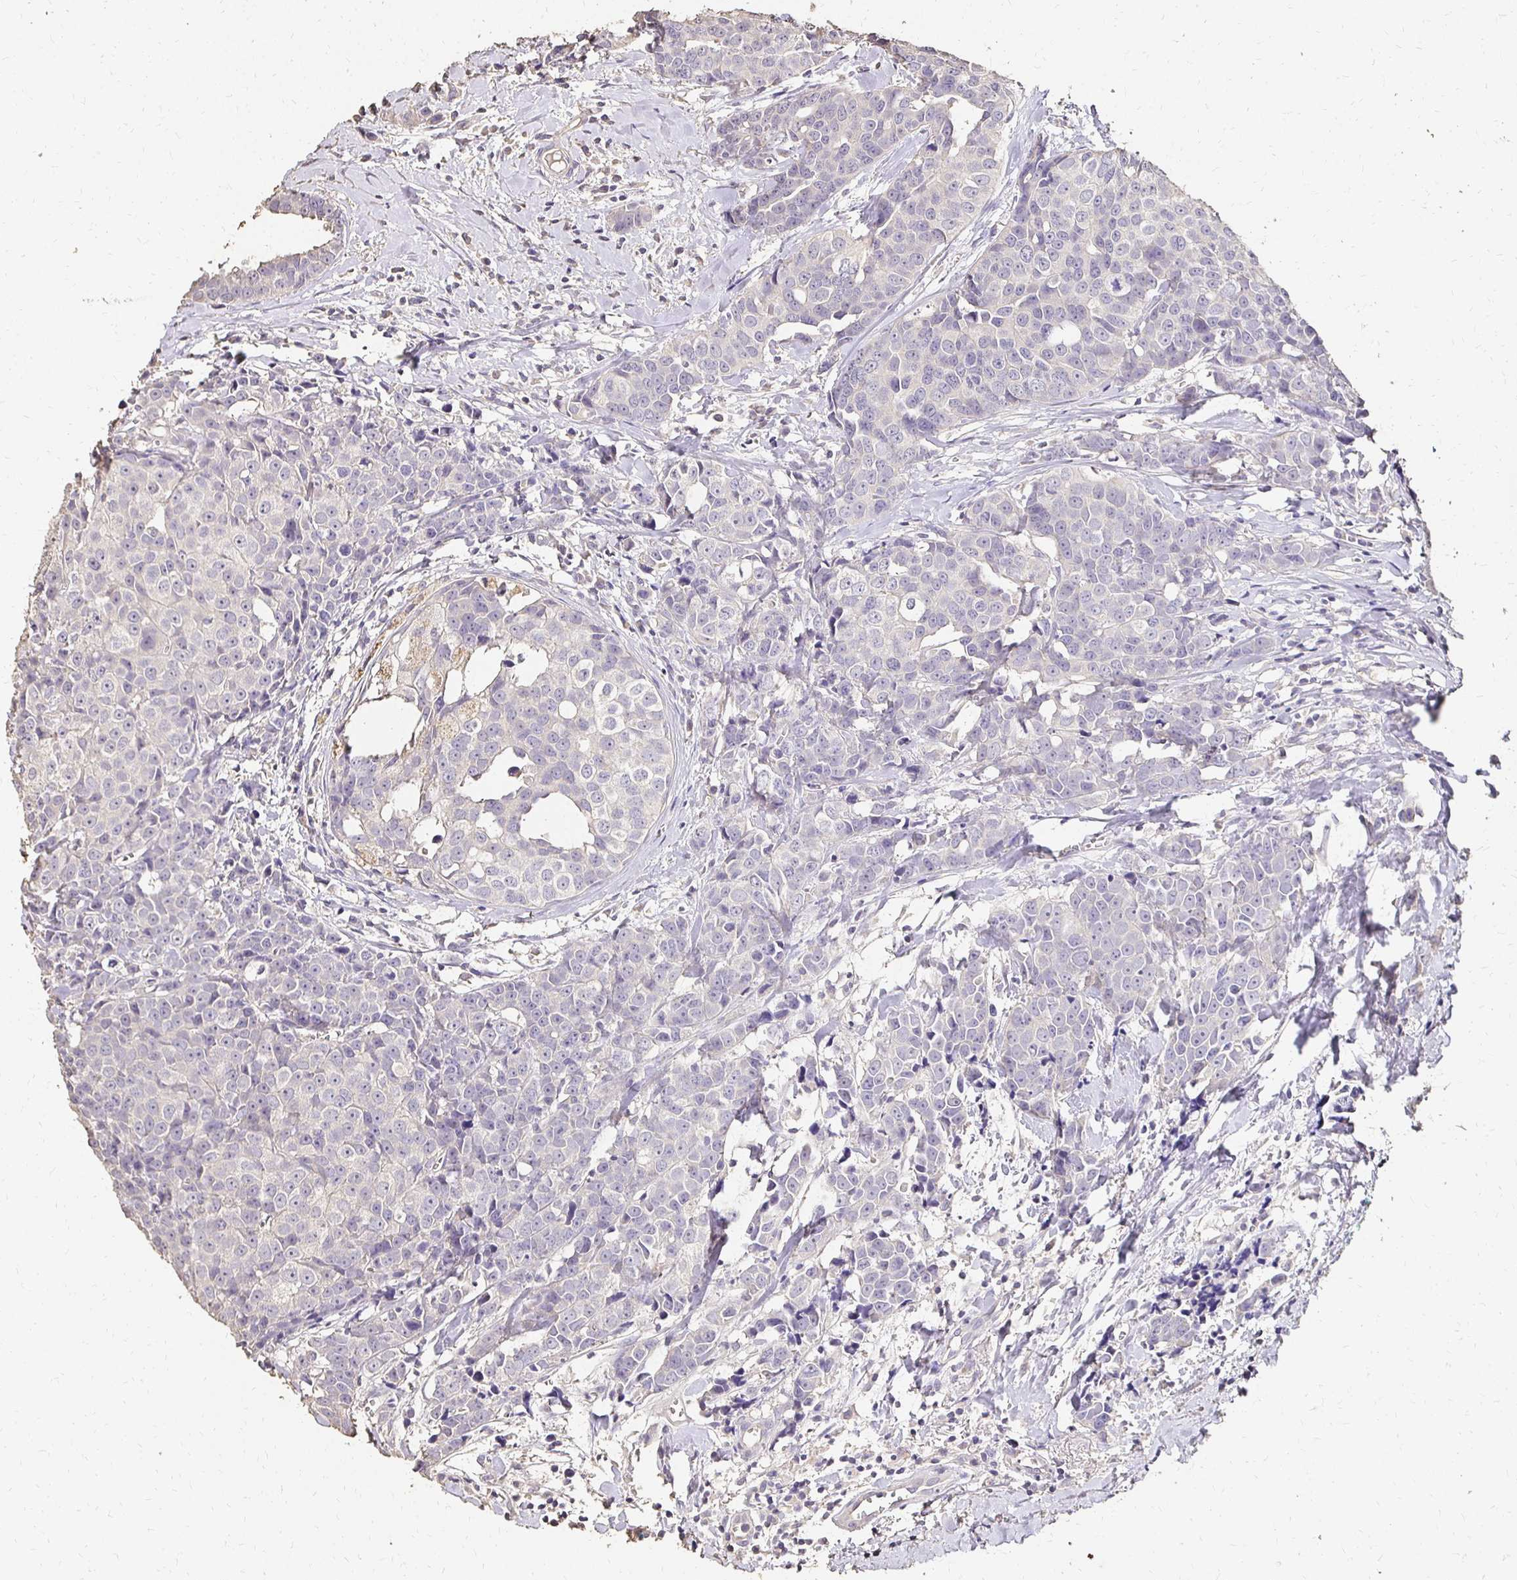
{"staining": {"intensity": "negative", "quantity": "none", "location": "none"}, "tissue": "breast cancer", "cell_type": "Tumor cells", "image_type": "cancer", "snomed": [{"axis": "morphology", "description": "Duct carcinoma"}, {"axis": "topography", "description": "Breast"}], "caption": "Immunohistochemistry (IHC) of human invasive ductal carcinoma (breast) reveals no positivity in tumor cells.", "gene": "UGT1A6", "patient": {"sex": "female", "age": 80}}